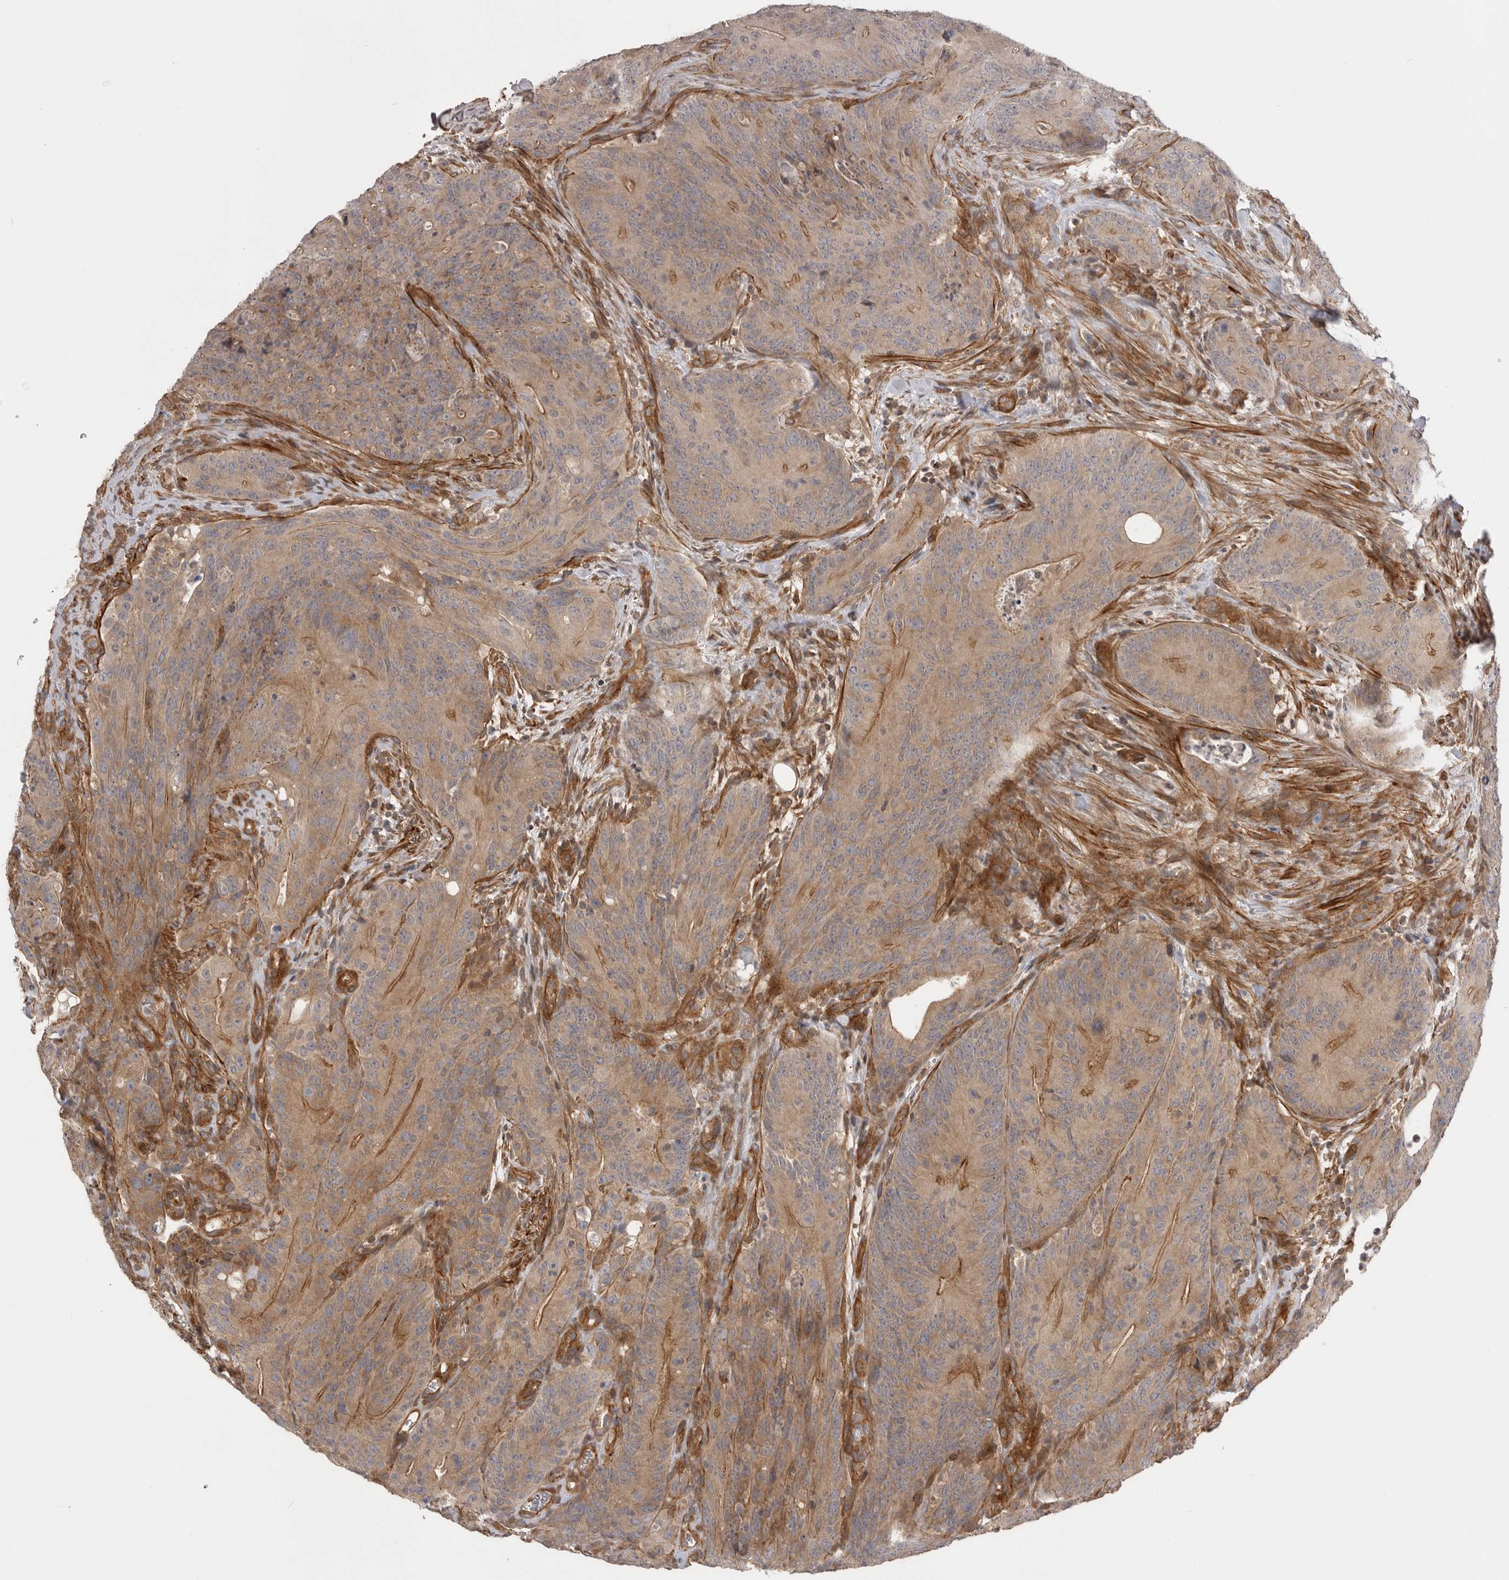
{"staining": {"intensity": "moderate", "quantity": "25%-75%", "location": "cytoplasmic/membranous"}, "tissue": "colorectal cancer", "cell_type": "Tumor cells", "image_type": "cancer", "snomed": [{"axis": "morphology", "description": "Normal tissue, NOS"}, {"axis": "topography", "description": "Colon"}], "caption": "Immunohistochemistry (DAB (3,3'-diaminobenzidine)) staining of colorectal cancer reveals moderate cytoplasmic/membranous protein staining in about 25%-75% of tumor cells.", "gene": "TRIM56", "patient": {"sex": "female", "age": 82}}